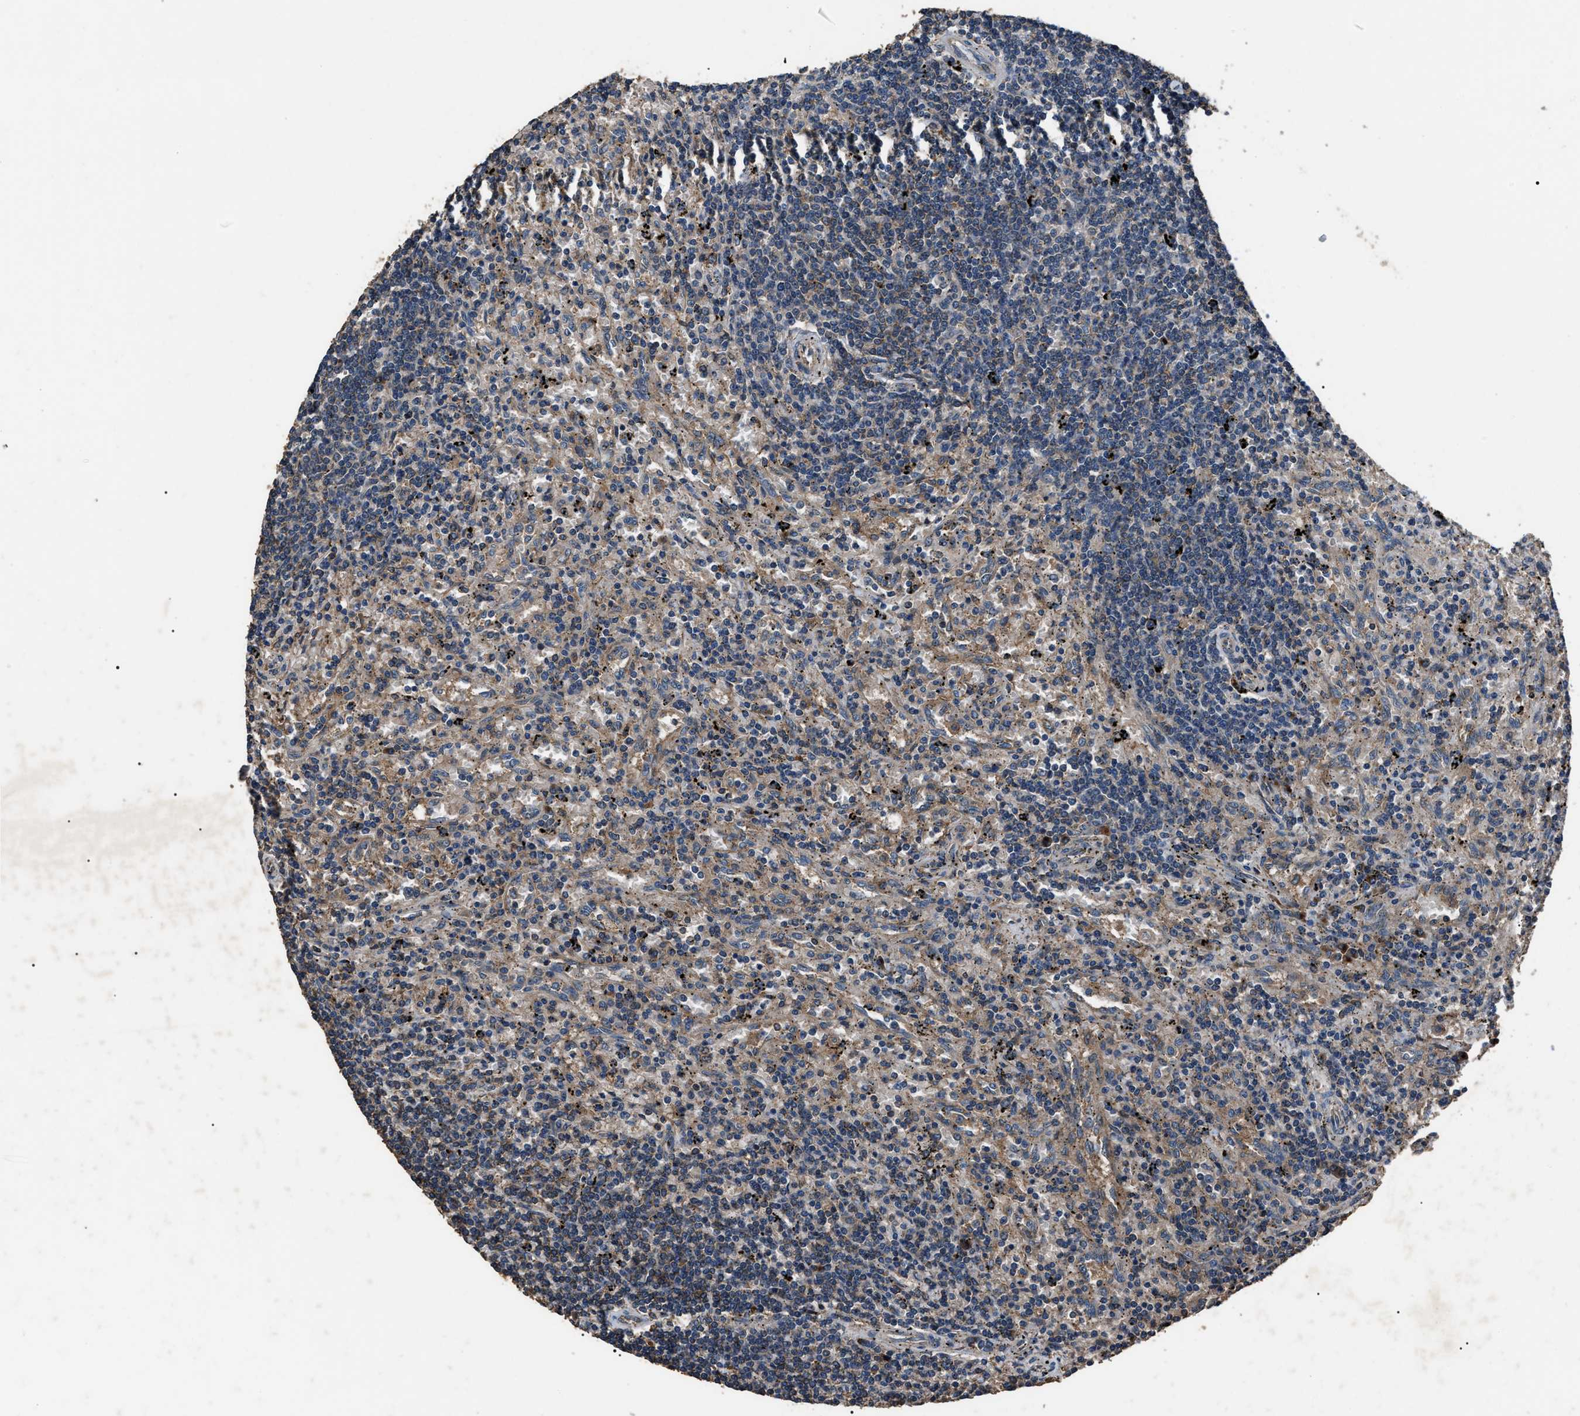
{"staining": {"intensity": "weak", "quantity": "25%-75%", "location": "cytoplasmic/membranous"}, "tissue": "lymphoma", "cell_type": "Tumor cells", "image_type": "cancer", "snomed": [{"axis": "morphology", "description": "Malignant lymphoma, non-Hodgkin's type, Low grade"}, {"axis": "topography", "description": "Spleen"}], "caption": "Protein expression analysis of low-grade malignant lymphoma, non-Hodgkin's type demonstrates weak cytoplasmic/membranous positivity in approximately 25%-75% of tumor cells.", "gene": "RNF216", "patient": {"sex": "male", "age": 76}}